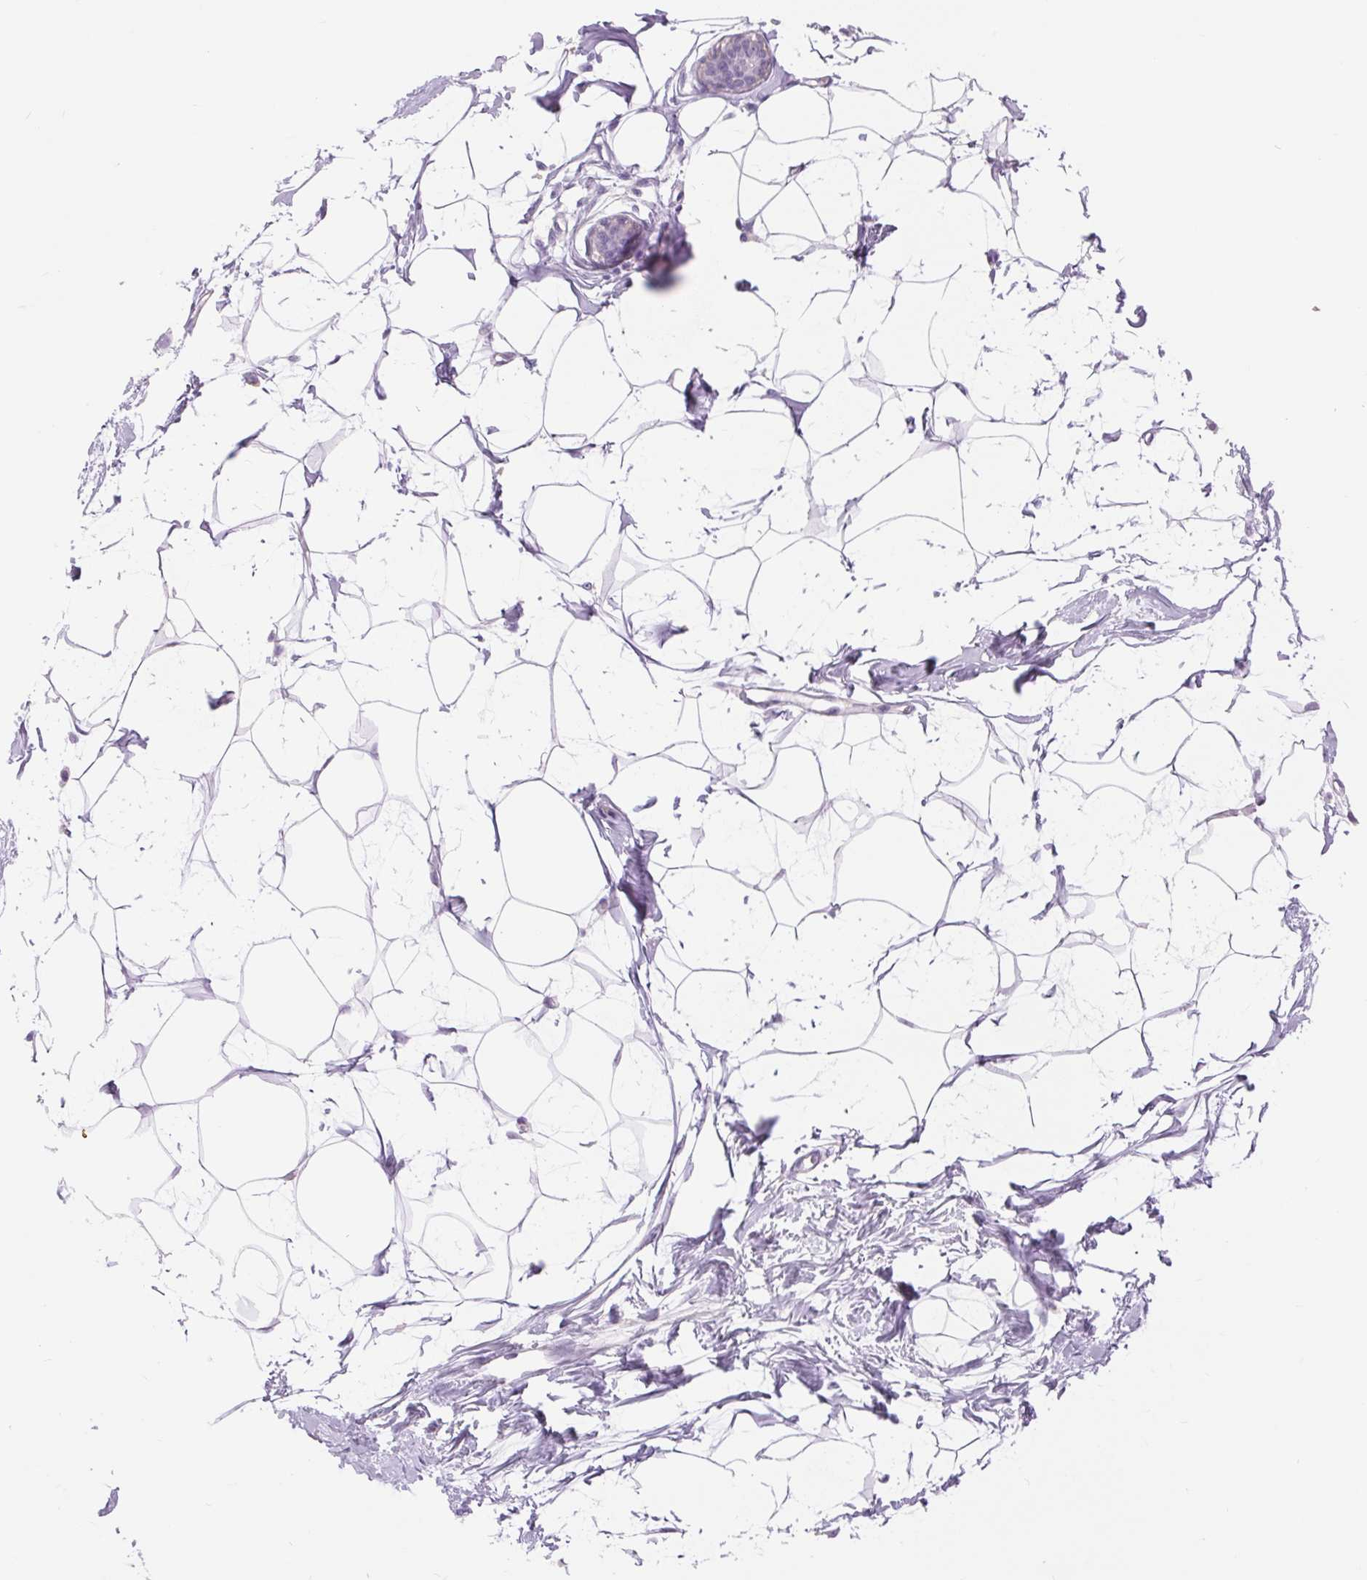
{"staining": {"intensity": "negative", "quantity": "none", "location": "none"}, "tissue": "breast", "cell_type": "Adipocytes", "image_type": "normal", "snomed": [{"axis": "morphology", "description": "Normal tissue, NOS"}, {"axis": "topography", "description": "Breast"}], "caption": "Protein analysis of unremarkable breast shows no significant positivity in adipocytes. (Brightfield microscopy of DAB immunohistochemistry at high magnification).", "gene": "DIXDC1", "patient": {"sex": "female", "age": 45}}